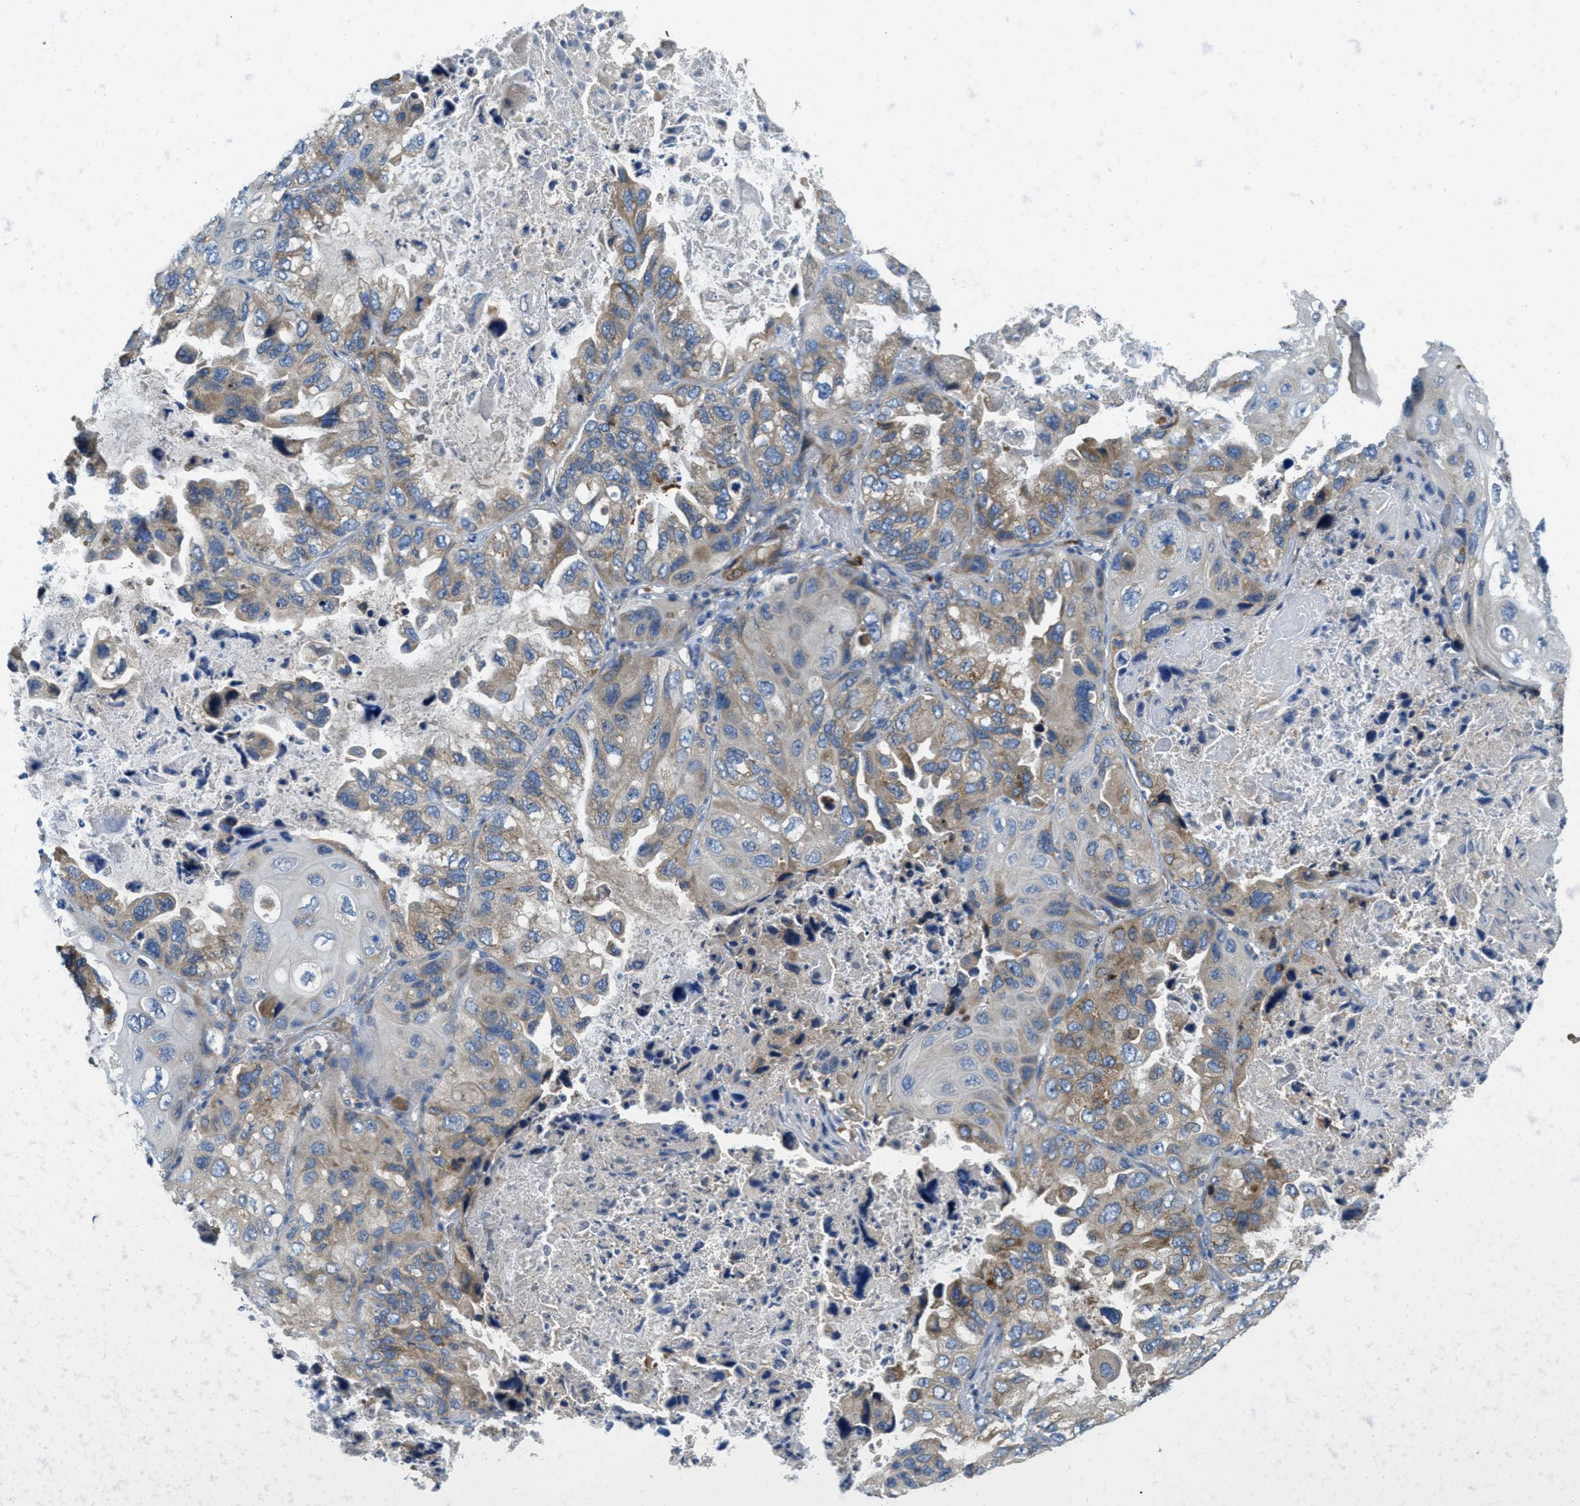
{"staining": {"intensity": "weak", "quantity": "25%-75%", "location": "cytoplasmic/membranous"}, "tissue": "lung cancer", "cell_type": "Tumor cells", "image_type": "cancer", "snomed": [{"axis": "morphology", "description": "Squamous cell carcinoma, NOS"}, {"axis": "topography", "description": "Lung"}], "caption": "Lung cancer (squamous cell carcinoma) tissue displays weak cytoplasmic/membranous staining in approximately 25%-75% of tumor cells, visualized by immunohistochemistry.", "gene": "SSR1", "patient": {"sex": "female", "age": 73}}